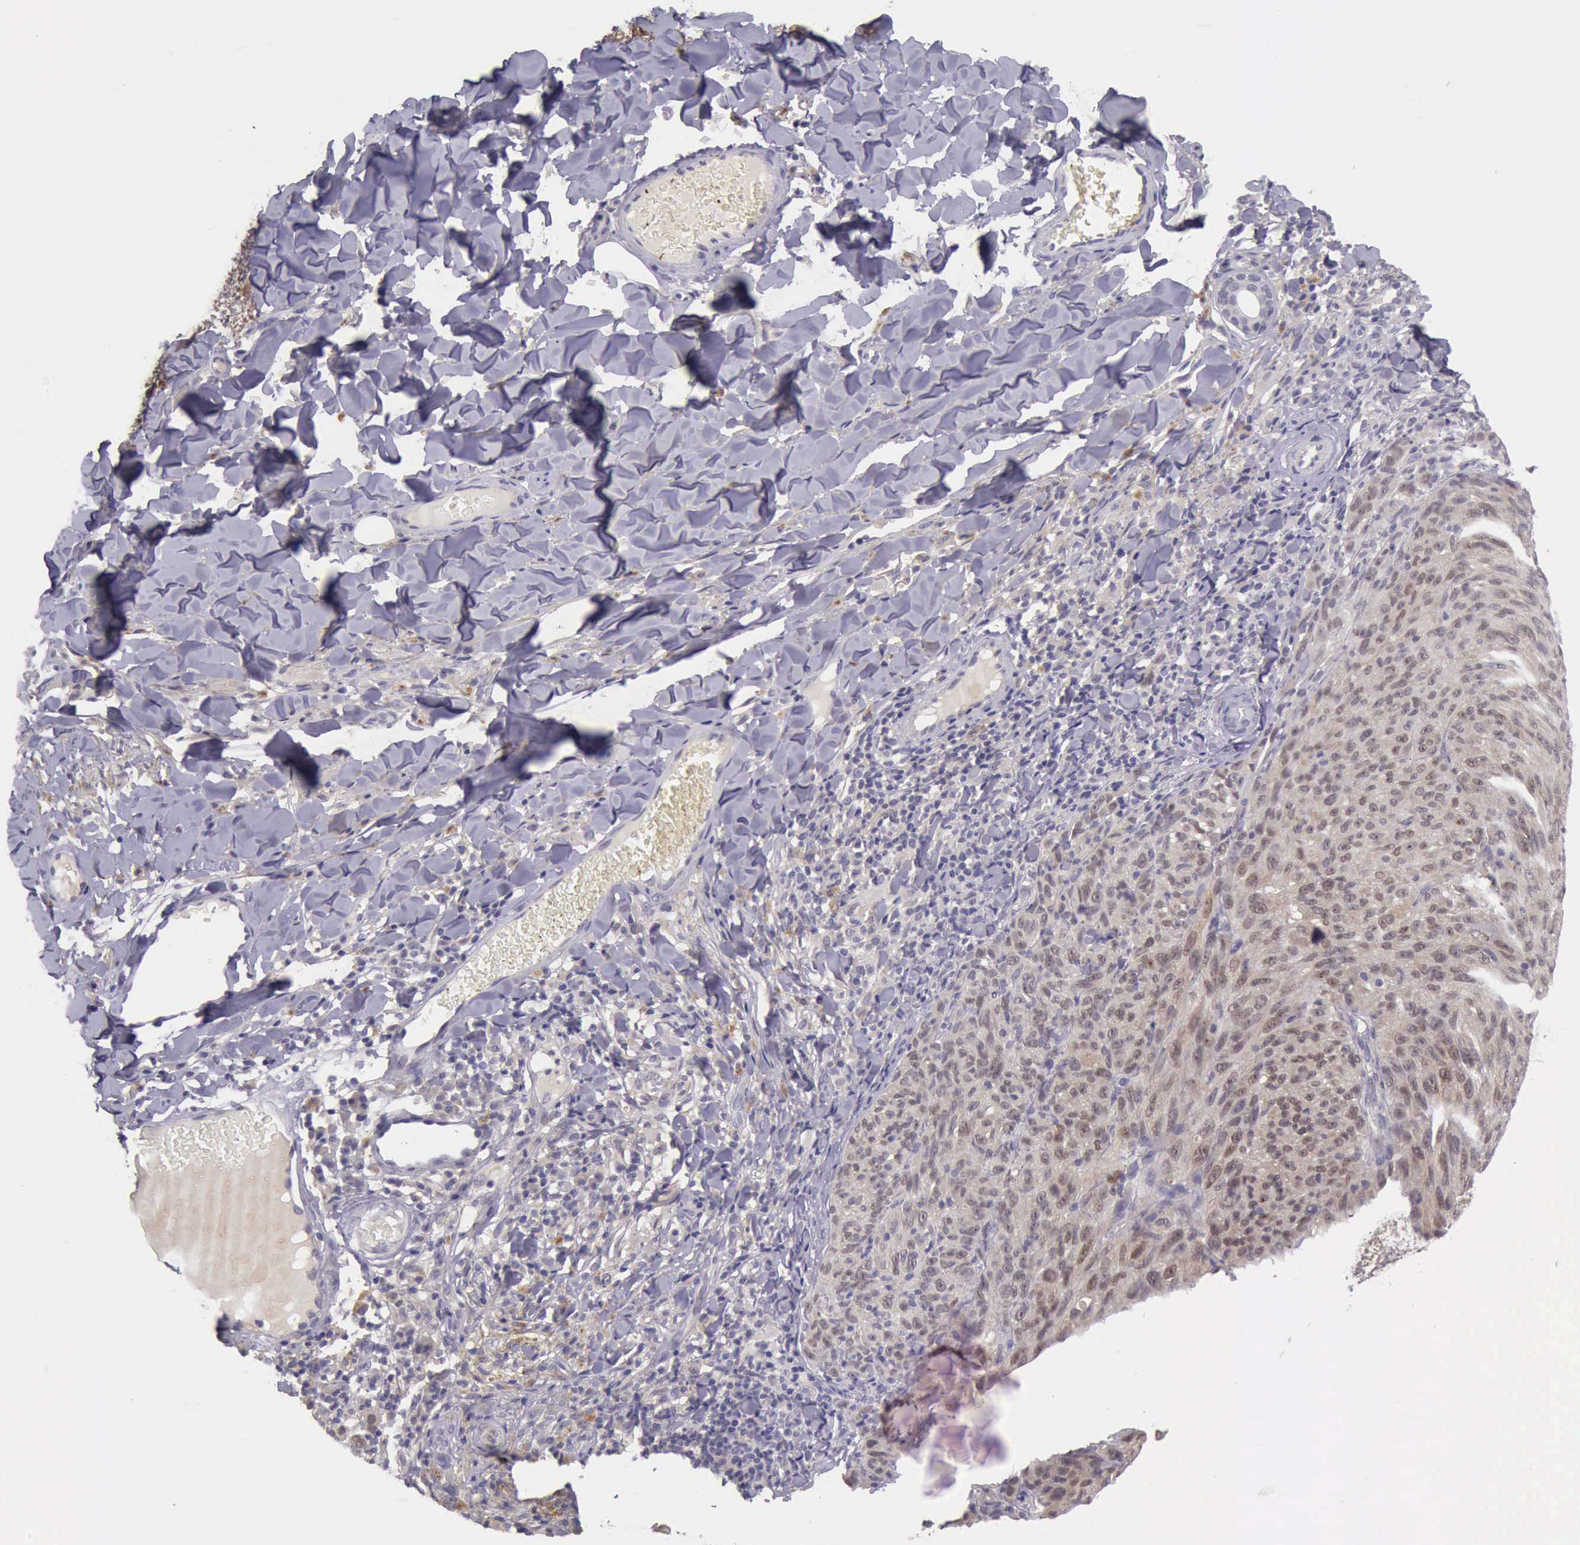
{"staining": {"intensity": "weak", "quantity": ">75%", "location": "cytoplasmic/membranous,nuclear"}, "tissue": "melanoma", "cell_type": "Tumor cells", "image_type": "cancer", "snomed": [{"axis": "morphology", "description": "Malignant melanoma, NOS"}, {"axis": "topography", "description": "Skin"}], "caption": "Protein expression analysis of human malignant melanoma reveals weak cytoplasmic/membranous and nuclear expression in approximately >75% of tumor cells. (DAB IHC with brightfield microscopy, high magnification).", "gene": "ARNT2", "patient": {"sex": "male", "age": 76}}